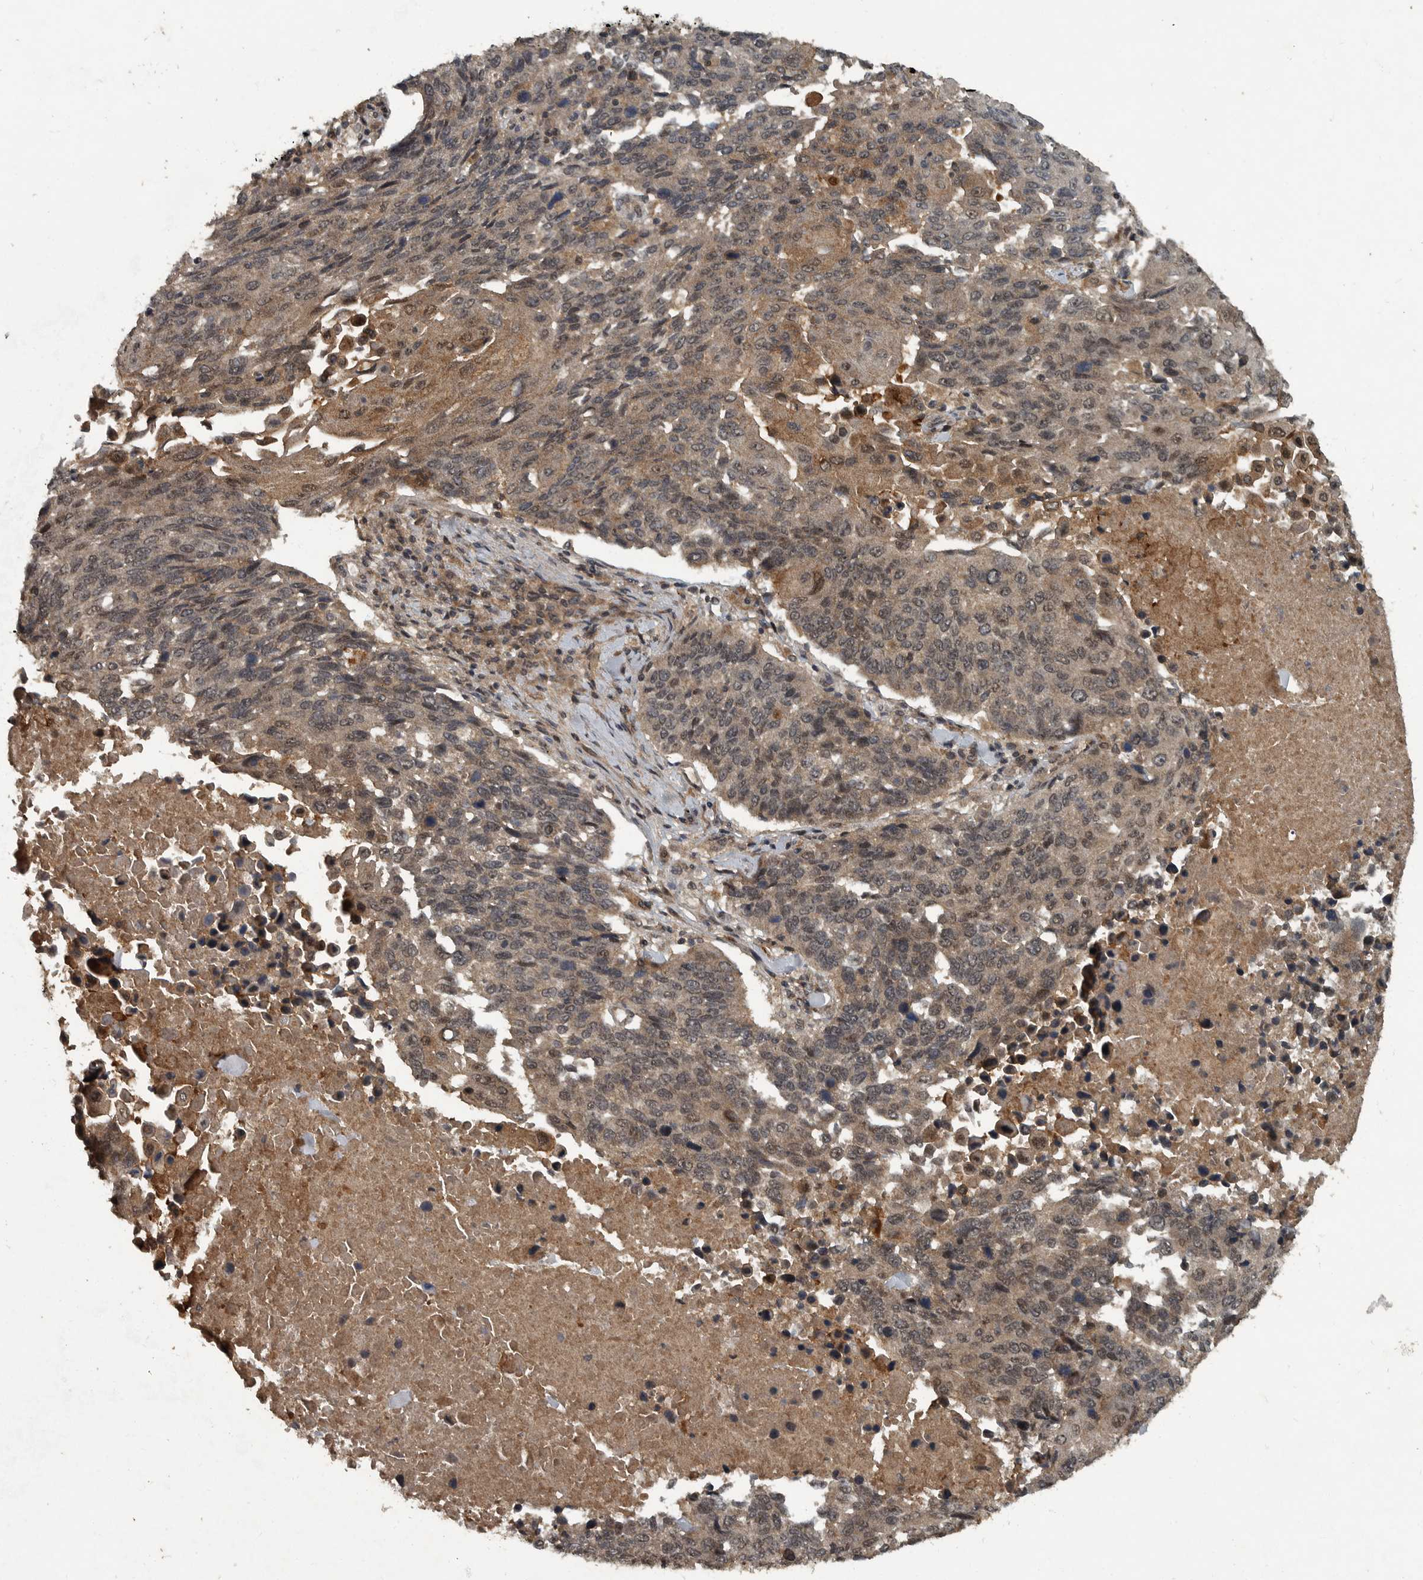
{"staining": {"intensity": "moderate", "quantity": "25%-75%", "location": "cytoplasmic/membranous,nuclear"}, "tissue": "lung cancer", "cell_type": "Tumor cells", "image_type": "cancer", "snomed": [{"axis": "morphology", "description": "Squamous cell carcinoma, NOS"}, {"axis": "topography", "description": "Lung"}], "caption": "The photomicrograph reveals a brown stain indicating the presence of a protein in the cytoplasmic/membranous and nuclear of tumor cells in lung squamous cell carcinoma.", "gene": "FOXO1", "patient": {"sex": "male", "age": 66}}